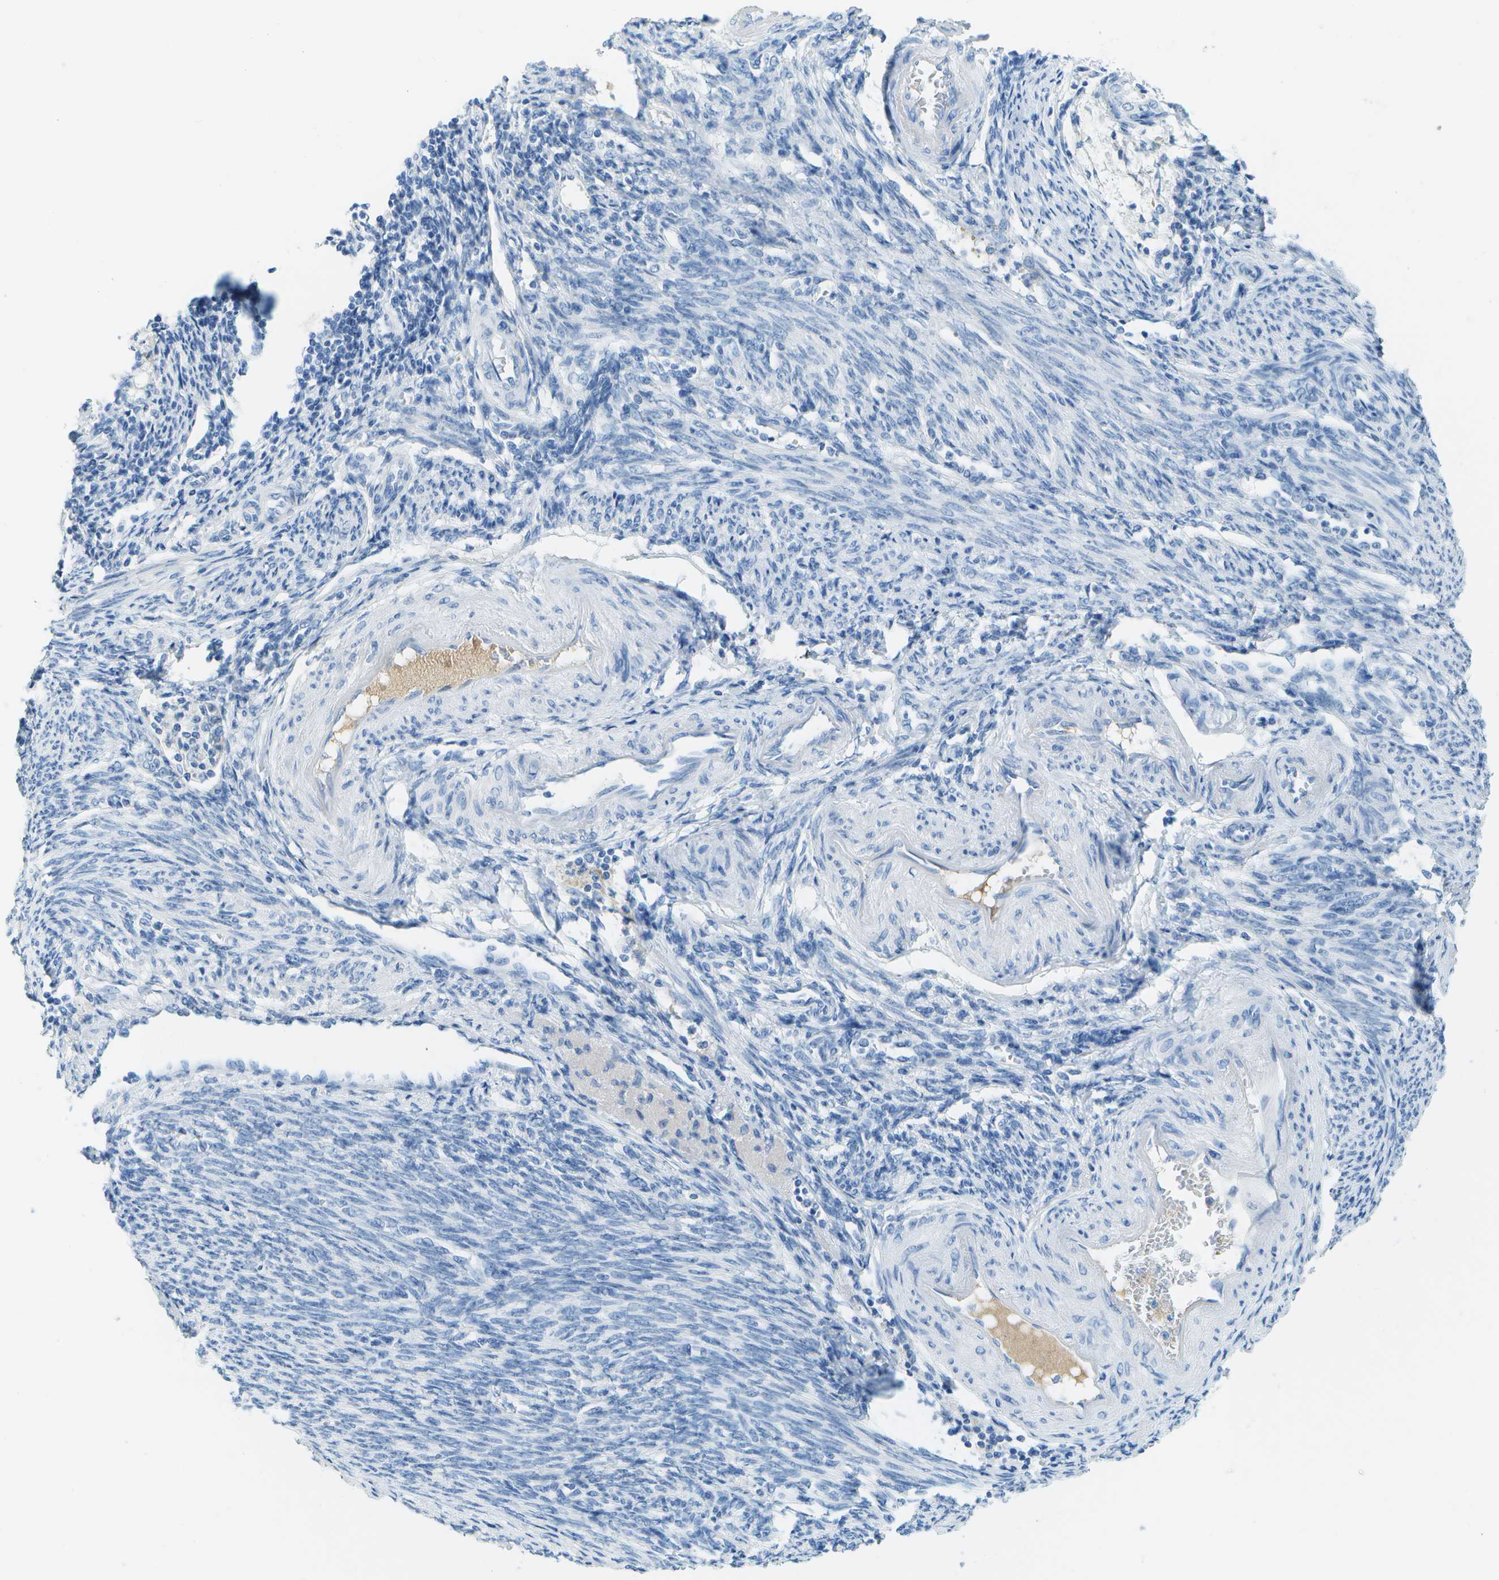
{"staining": {"intensity": "negative", "quantity": "none", "location": "none"}, "tissue": "endometrial cancer", "cell_type": "Tumor cells", "image_type": "cancer", "snomed": [{"axis": "morphology", "description": "Adenocarcinoma, NOS"}, {"axis": "topography", "description": "Endometrium"}], "caption": "Tumor cells show no significant positivity in adenocarcinoma (endometrial).", "gene": "C1S", "patient": {"sex": "female", "age": 58}}